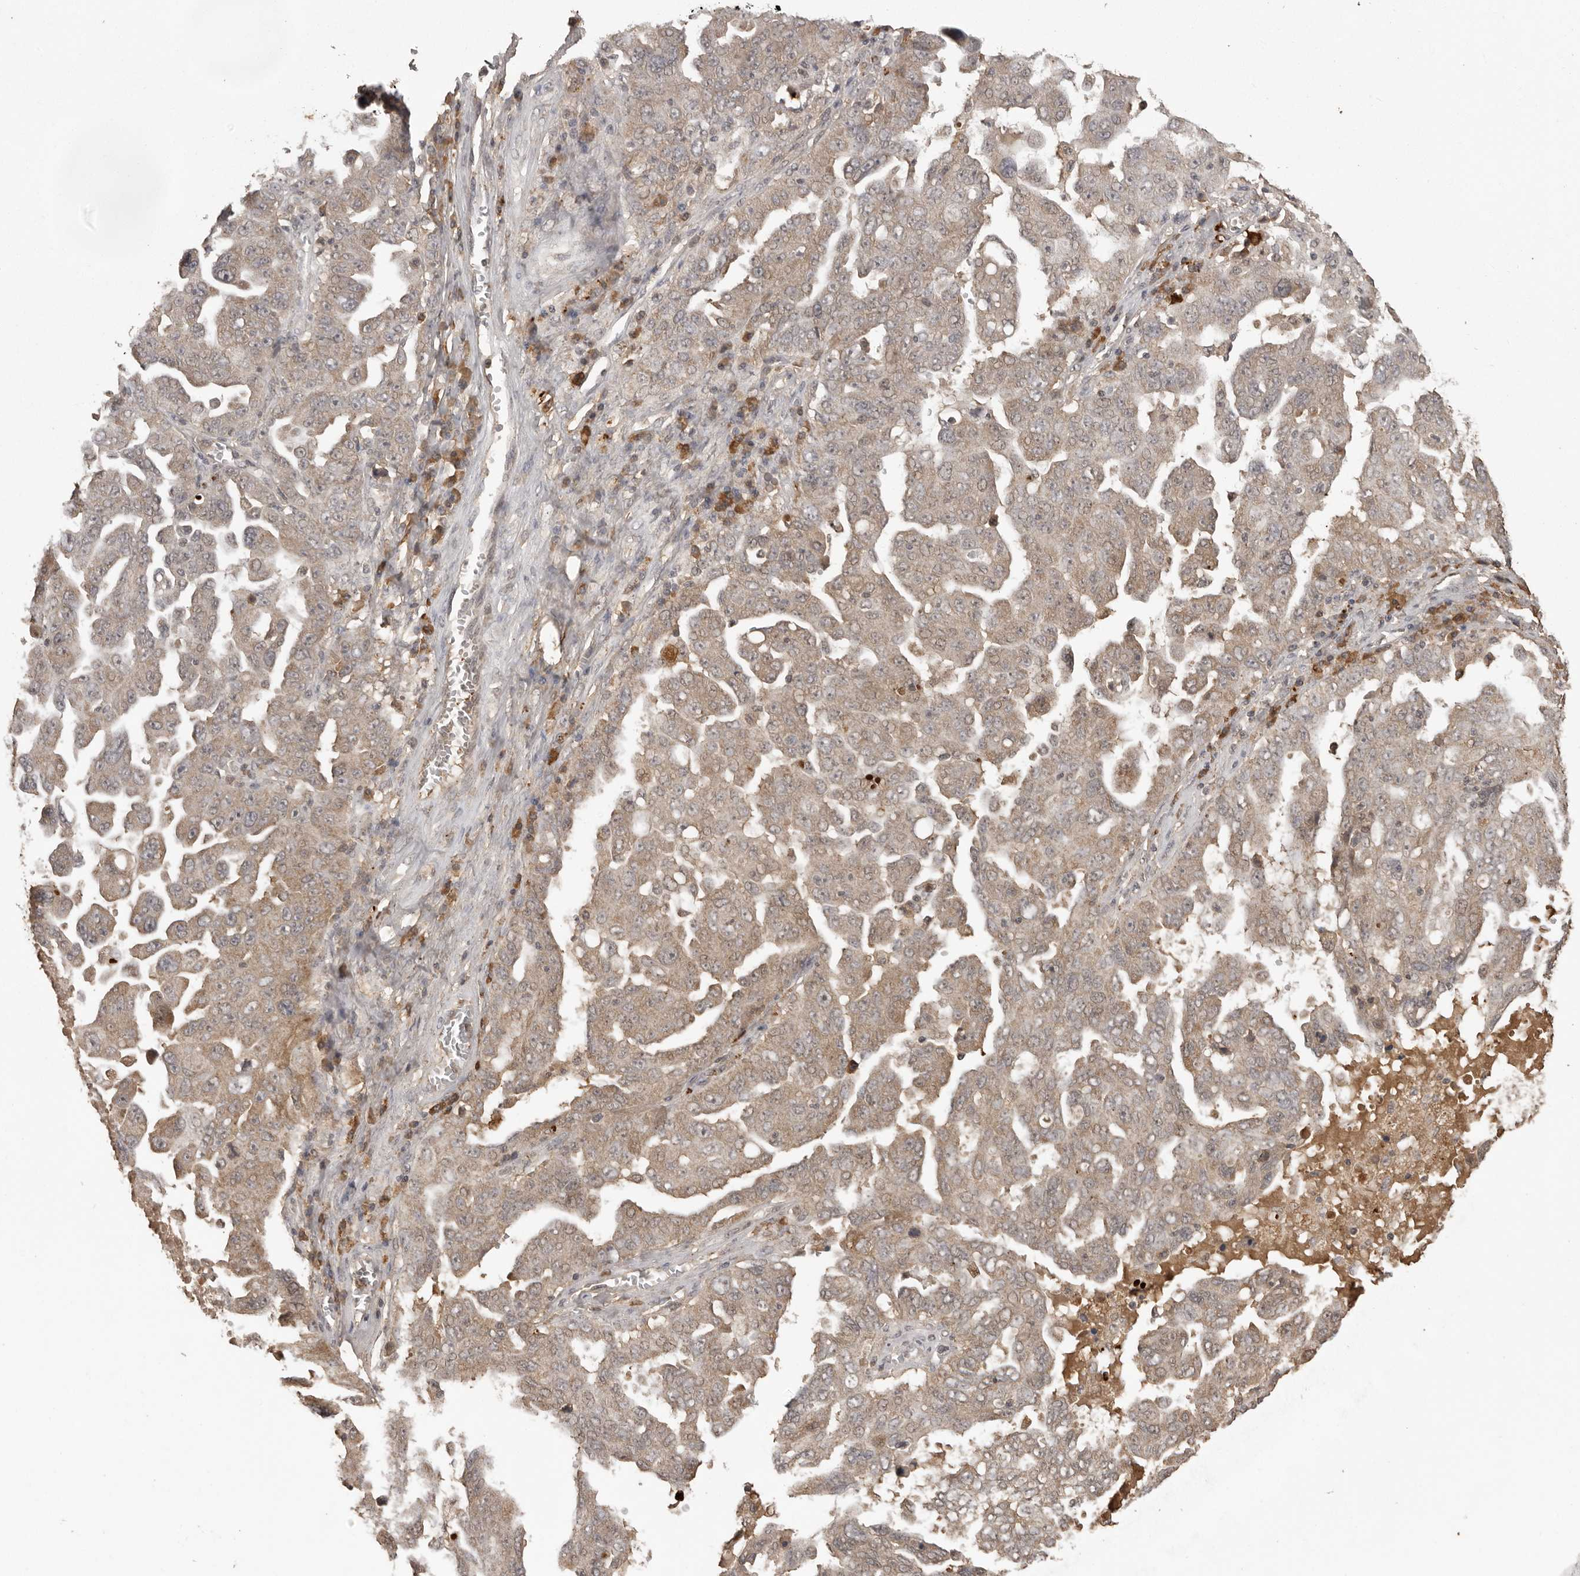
{"staining": {"intensity": "weak", "quantity": "25%-75%", "location": "cytoplasmic/membranous"}, "tissue": "ovarian cancer", "cell_type": "Tumor cells", "image_type": "cancer", "snomed": [{"axis": "morphology", "description": "Carcinoma, endometroid"}, {"axis": "topography", "description": "Ovary"}], "caption": "This micrograph exhibits immunohistochemistry staining of human ovarian cancer (endometroid carcinoma), with low weak cytoplasmic/membranous expression in approximately 25%-75% of tumor cells.", "gene": "CTF1", "patient": {"sex": "female", "age": 62}}